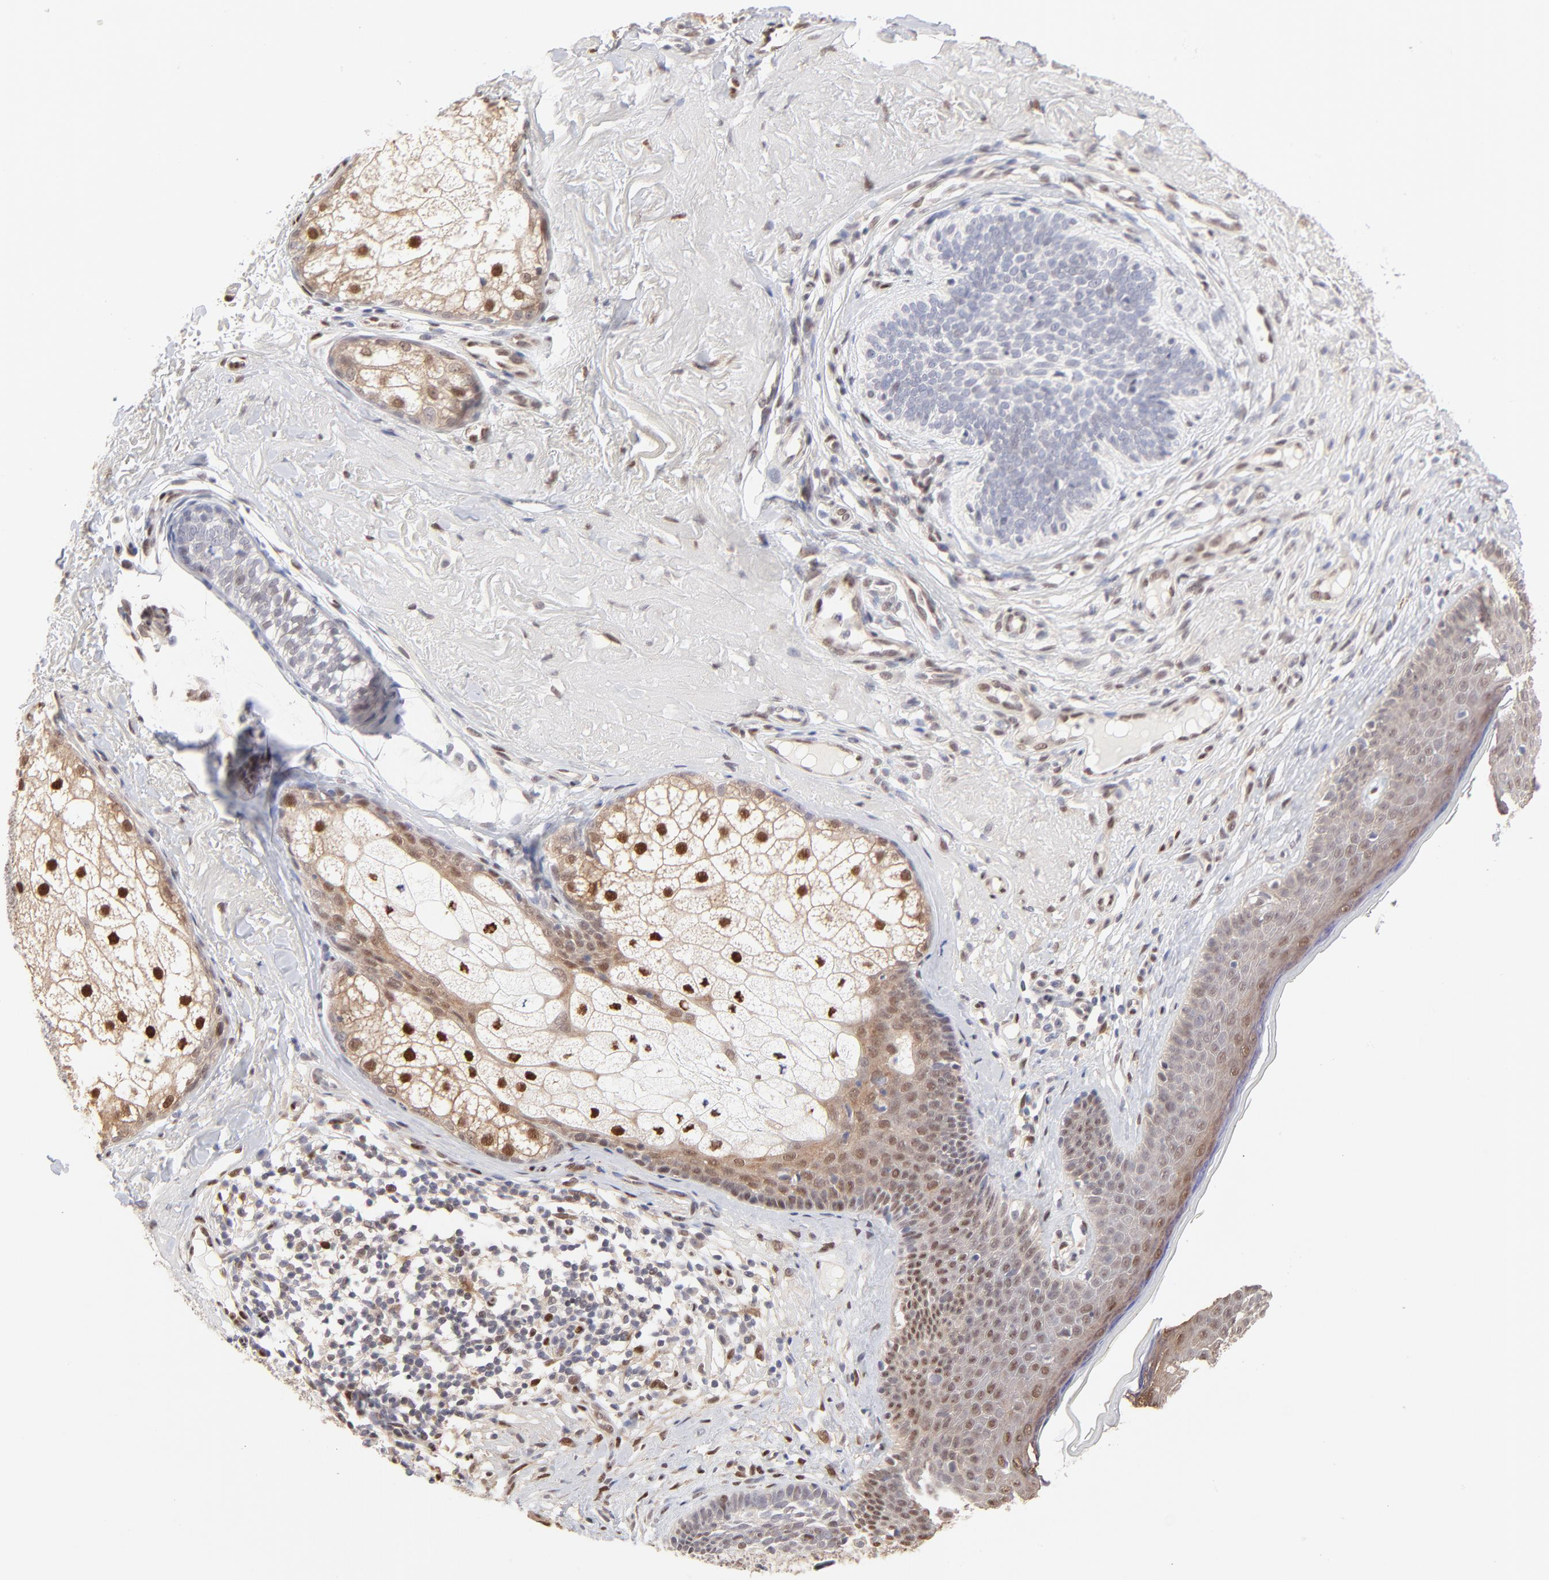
{"staining": {"intensity": "strong", "quantity": ">75%", "location": "nuclear"}, "tissue": "skin cancer", "cell_type": "Tumor cells", "image_type": "cancer", "snomed": [{"axis": "morphology", "description": "Basal cell carcinoma"}, {"axis": "topography", "description": "Skin"}], "caption": "A high-resolution histopathology image shows immunohistochemistry staining of skin basal cell carcinoma, which reveals strong nuclear positivity in about >75% of tumor cells. (IHC, brightfield microscopy, high magnification).", "gene": "STAT3", "patient": {"sex": "male", "age": 74}}